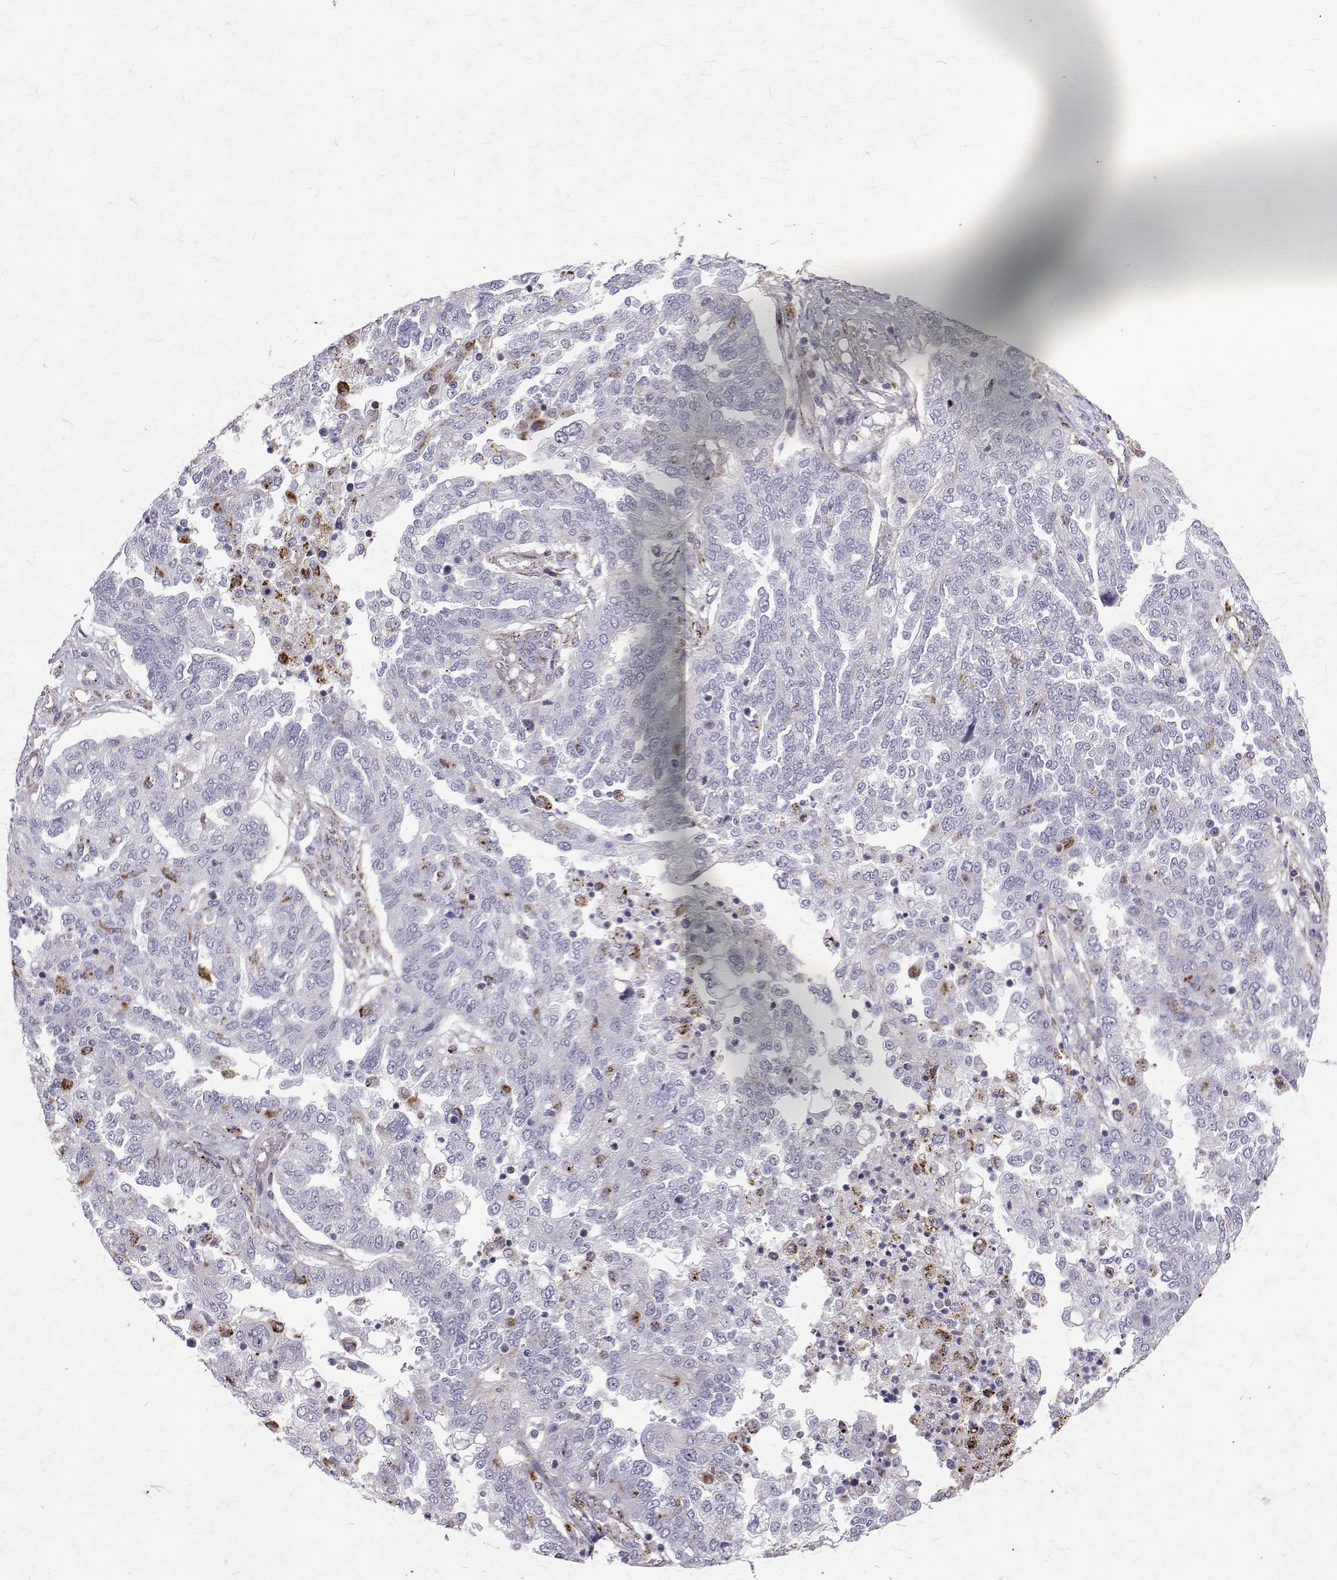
{"staining": {"intensity": "negative", "quantity": "none", "location": "none"}, "tissue": "ovarian cancer", "cell_type": "Tumor cells", "image_type": "cancer", "snomed": [{"axis": "morphology", "description": "Cystadenocarcinoma, serous, NOS"}, {"axis": "topography", "description": "Ovary"}], "caption": "A micrograph of human ovarian cancer is negative for staining in tumor cells. The staining is performed using DAB brown chromogen with nuclei counter-stained in using hematoxylin.", "gene": "TPP1", "patient": {"sex": "female", "age": 67}}